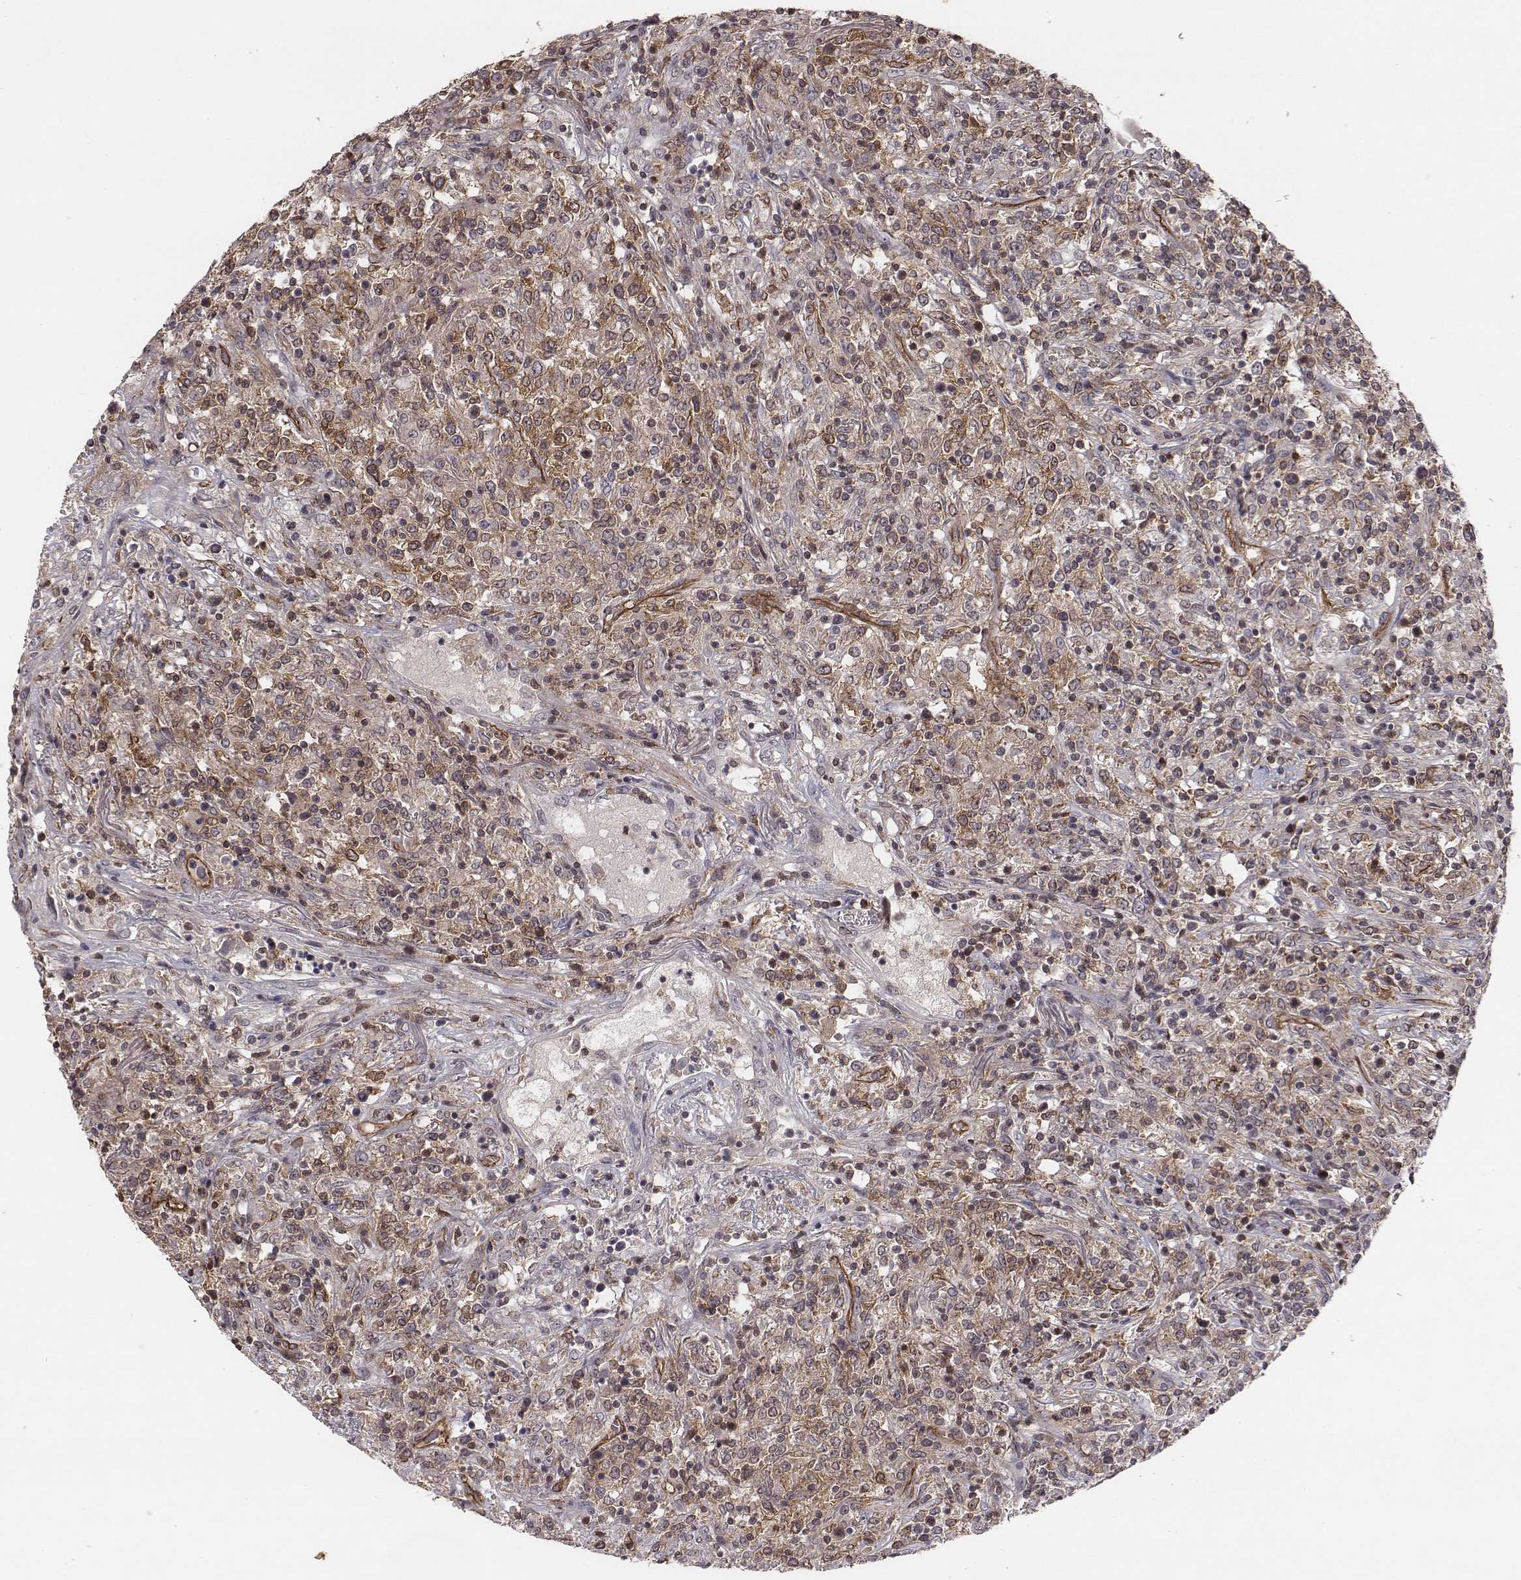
{"staining": {"intensity": "moderate", "quantity": "25%-75%", "location": "cytoplasmic/membranous"}, "tissue": "lymphoma", "cell_type": "Tumor cells", "image_type": "cancer", "snomed": [{"axis": "morphology", "description": "Malignant lymphoma, non-Hodgkin's type, High grade"}, {"axis": "topography", "description": "Lung"}], "caption": "Malignant lymphoma, non-Hodgkin's type (high-grade) was stained to show a protein in brown. There is medium levels of moderate cytoplasmic/membranous positivity in about 25%-75% of tumor cells. (Stains: DAB in brown, nuclei in blue, Microscopy: brightfield microscopy at high magnification).", "gene": "PTPRG", "patient": {"sex": "male", "age": 79}}